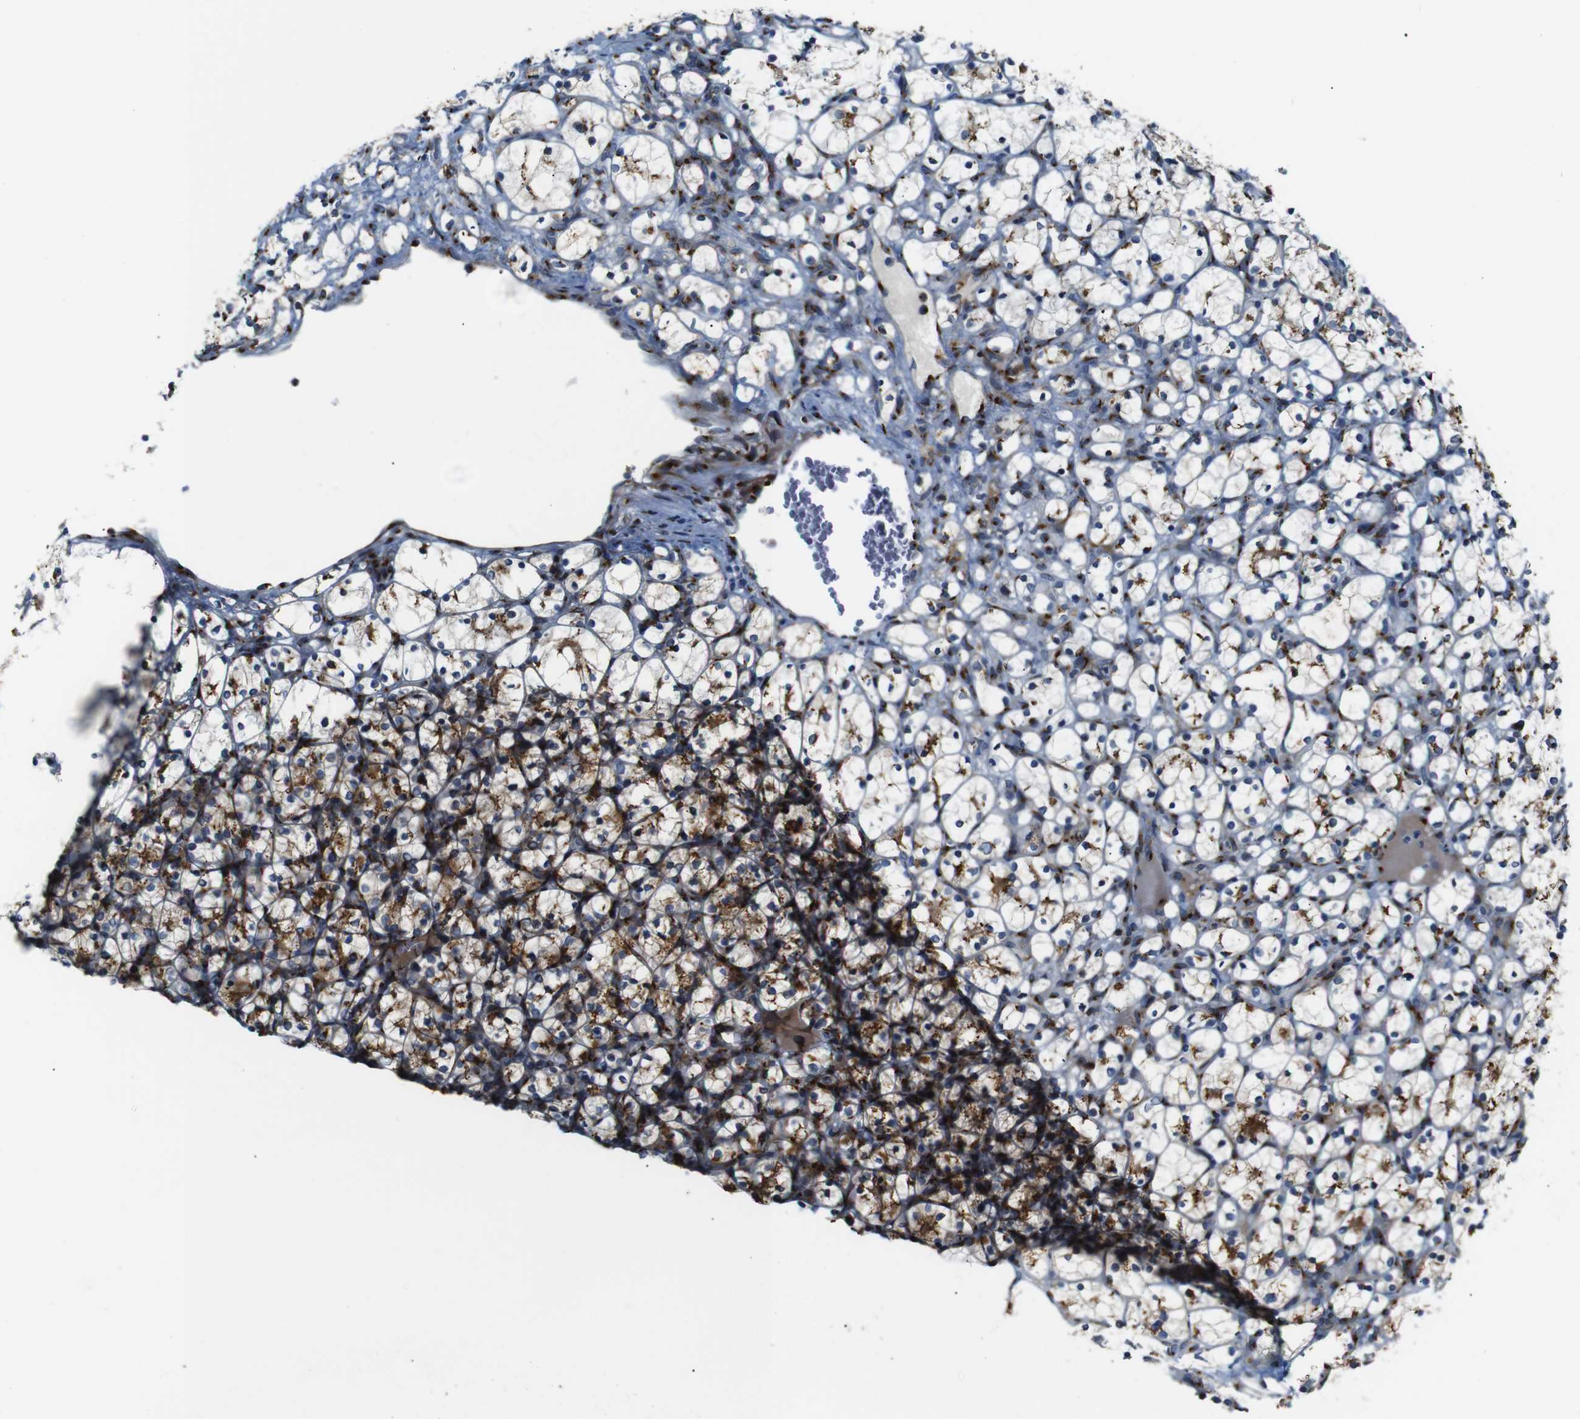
{"staining": {"intensity": "weak", "quantity": "25%-75%", "location": "cytoplasmic/membranous"}, "tissue": "renal cancer", "cell_type": "Tumor cells", "image_type": "cancer", "snomed": [{"axis": "morphology", "description": "Adenocarcinoma, NOS"}, {"axis": "topography", "description": "Kidney"}], "caption": "A photomicrograph of human renal cancer stained for a protein demonstrates weak cytoplasmic/membranous brown staining in tumor cells.", "gene": "TGOLN2", "patient": {"sex": "female", "age": 69}}